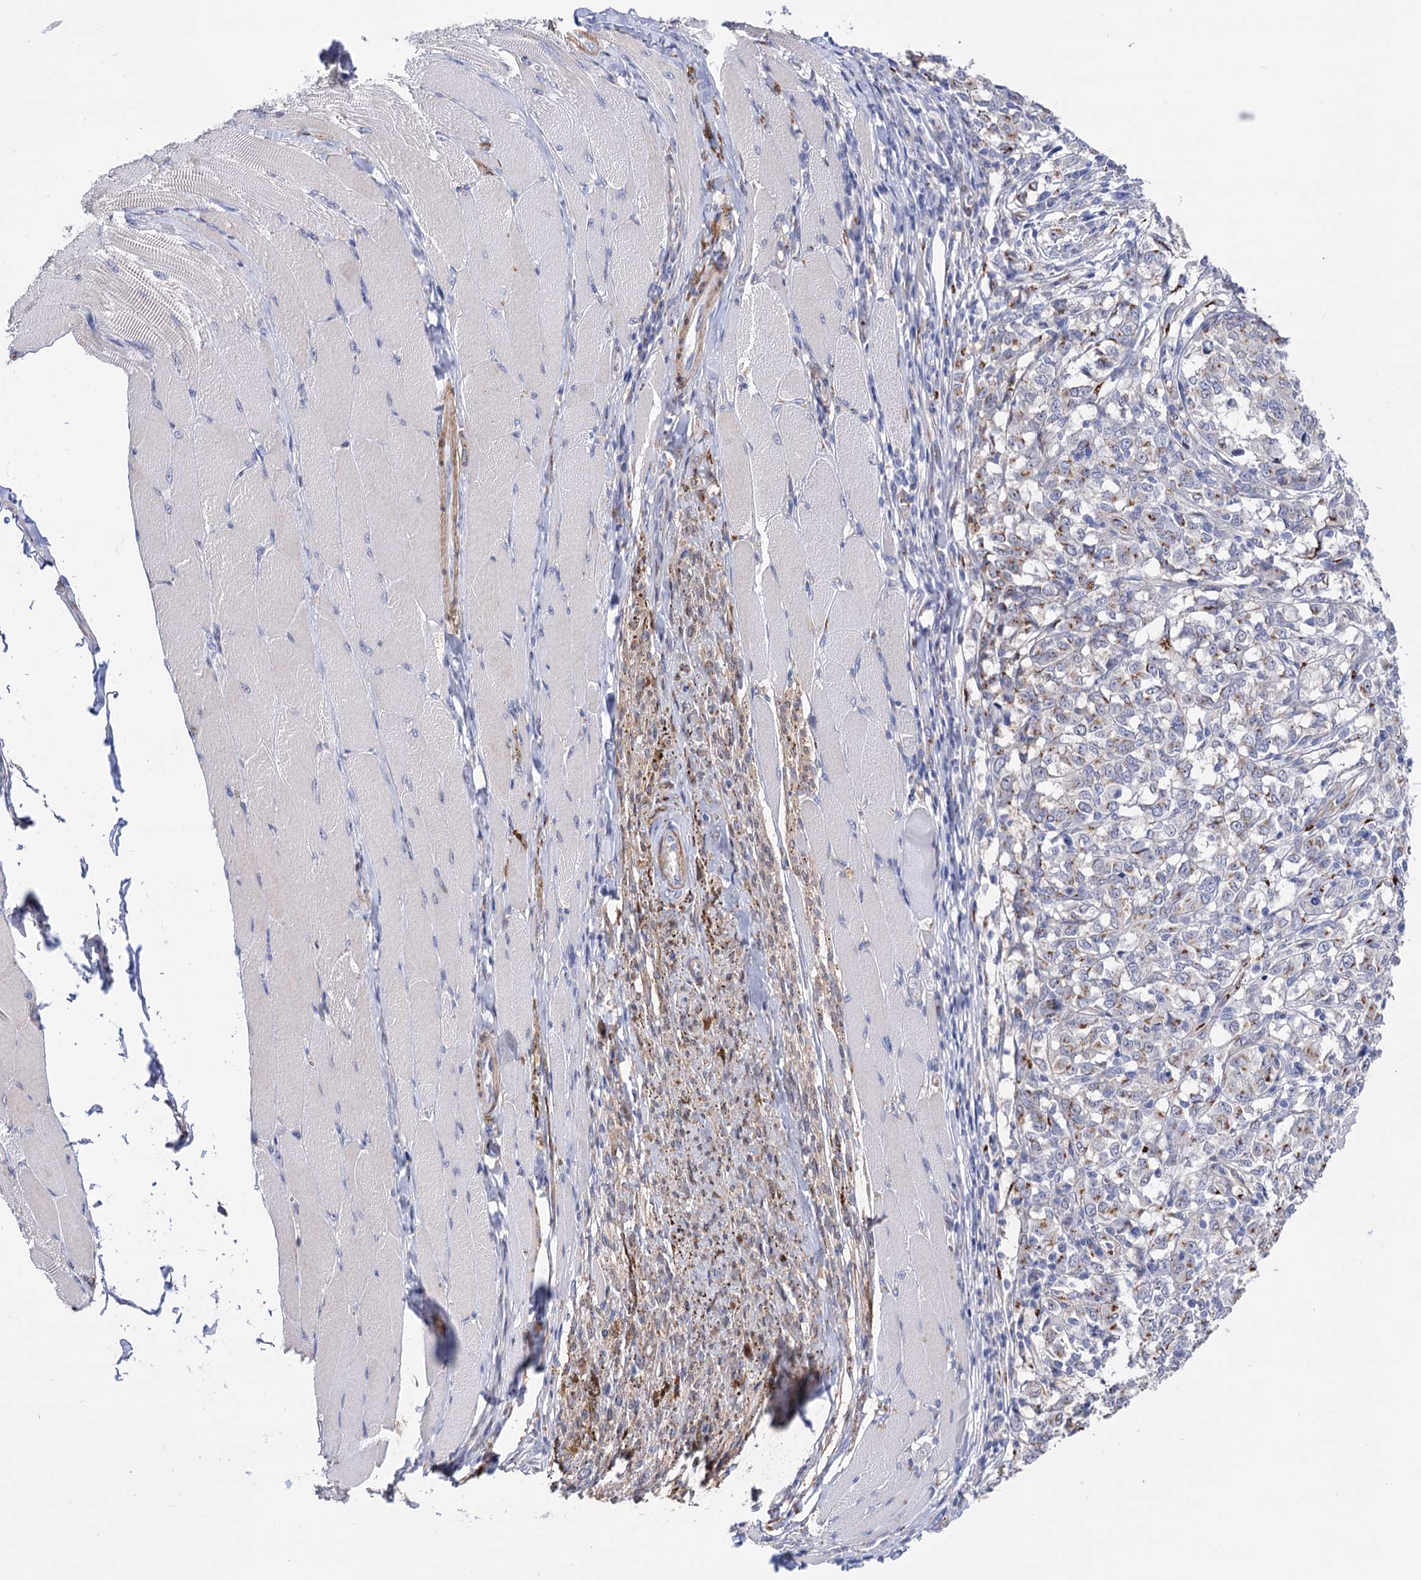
{"staining": {"intensity": "negative", "quantity": "none", "location": "none"}, "tissue": "melanoma", "cell_type": "Tumor cells", "image_type": "cancer", "snomed": [{"axis": "morphology", "description": "Malignant melanoma, NOS"}, {"axis": "topography", "description": "Skin"}], "caption": "This is an IHC photomicrograph of human malignant melanoma. There is no positivity in tumor cells.", "gene": "C11orf96", "patient": {"sex": "female", "age": 72}}